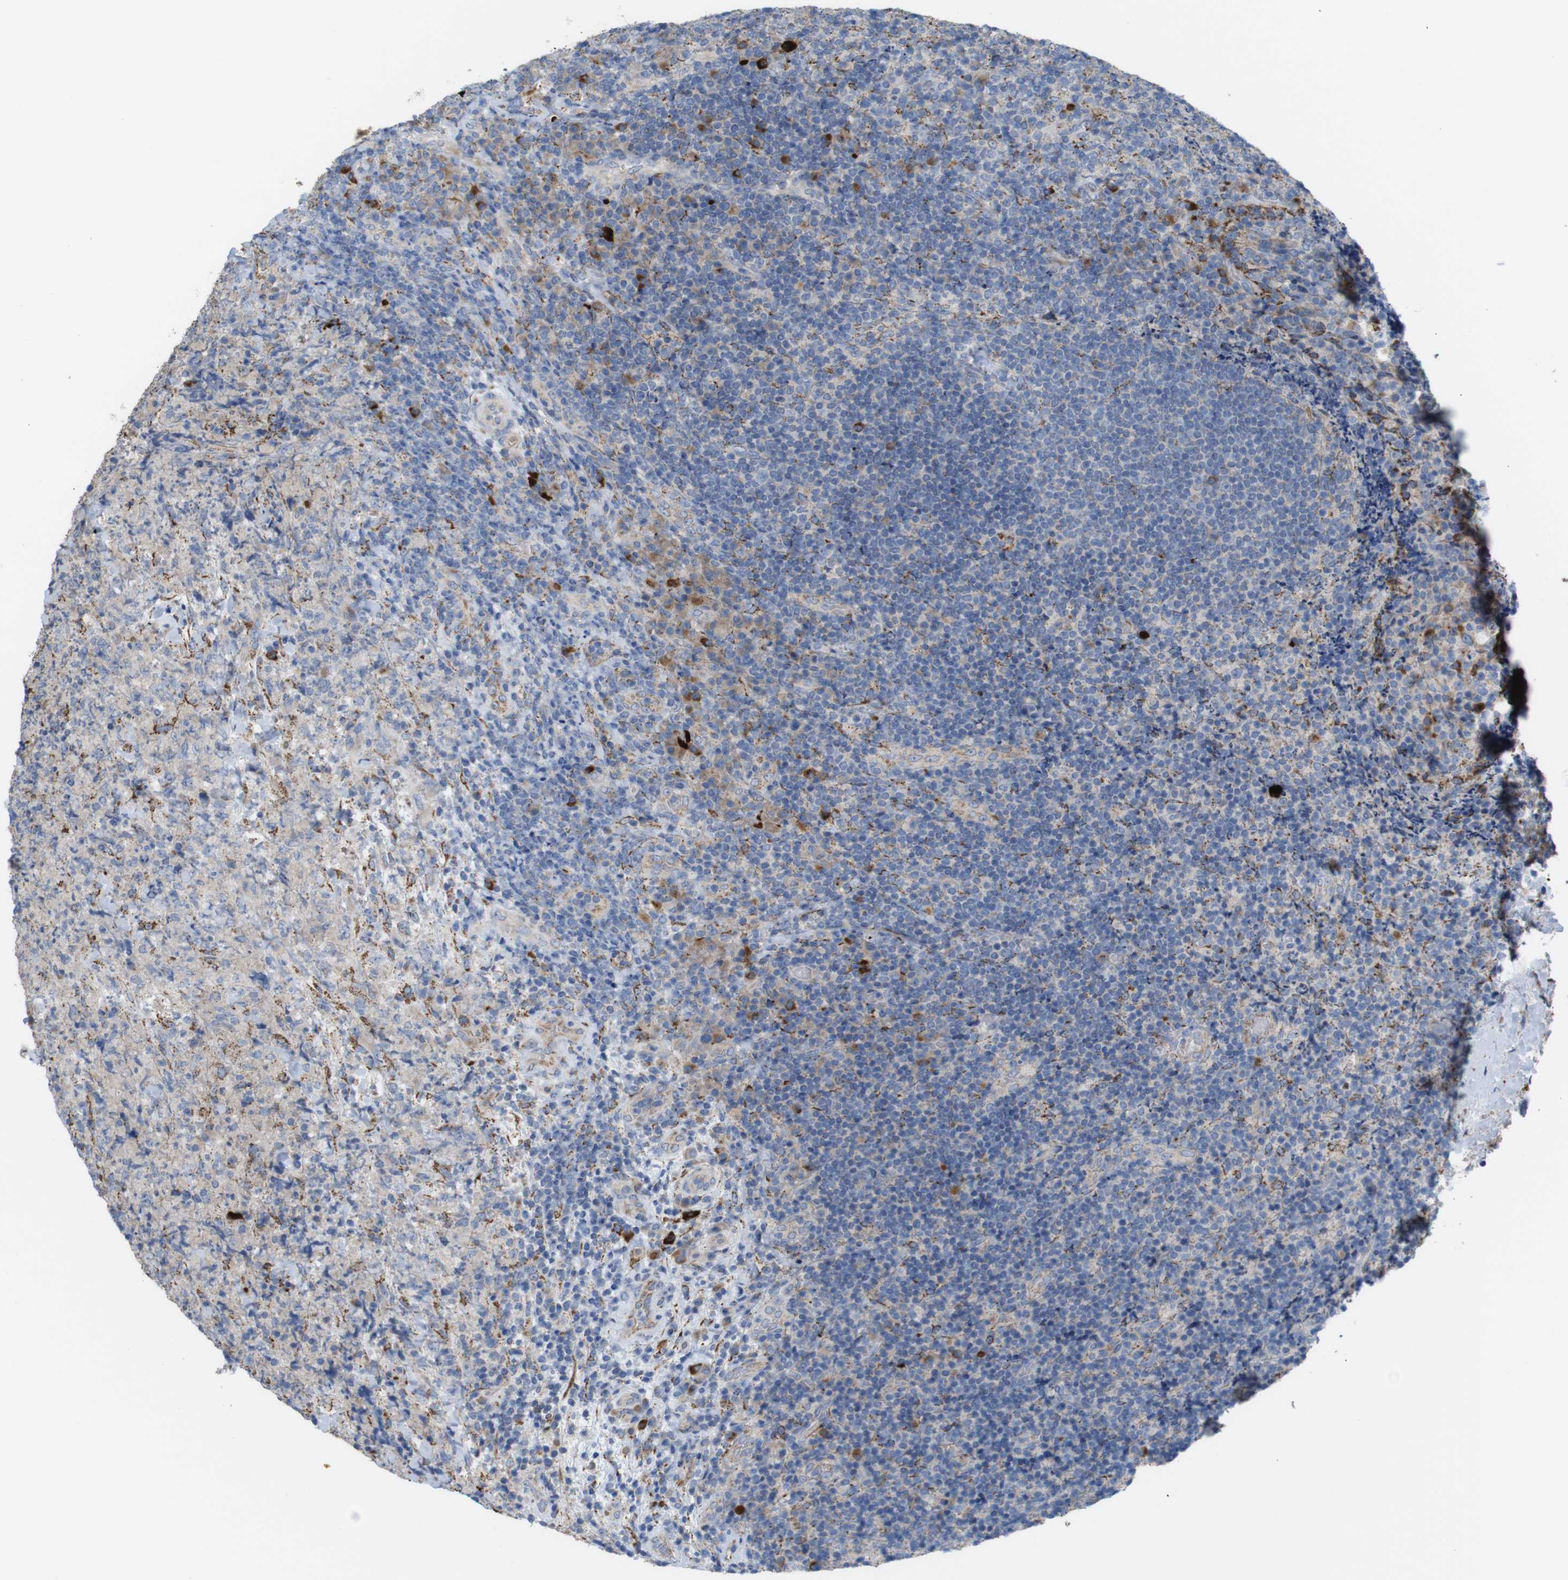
{"staining": {"intensity": "negative", "quantity": "none", "location": "none"}, "tissue": "lymphoma", "cell_type": "Tumor cells", "image_type": "cancer", "snomed": [{"axis": "morphology", "description": "Malignant lymphoma, non-Hodgkin's type, High grade"}, {"axis": "topography", "description": "Tonsil"}], "caption": "Protein analysis of lymphoma exhibits no significant positivity in tumor cells. Nuclei are stained in blue.", "gene": "PTPRR", "patient": {"sex": "female", "age": 36}}